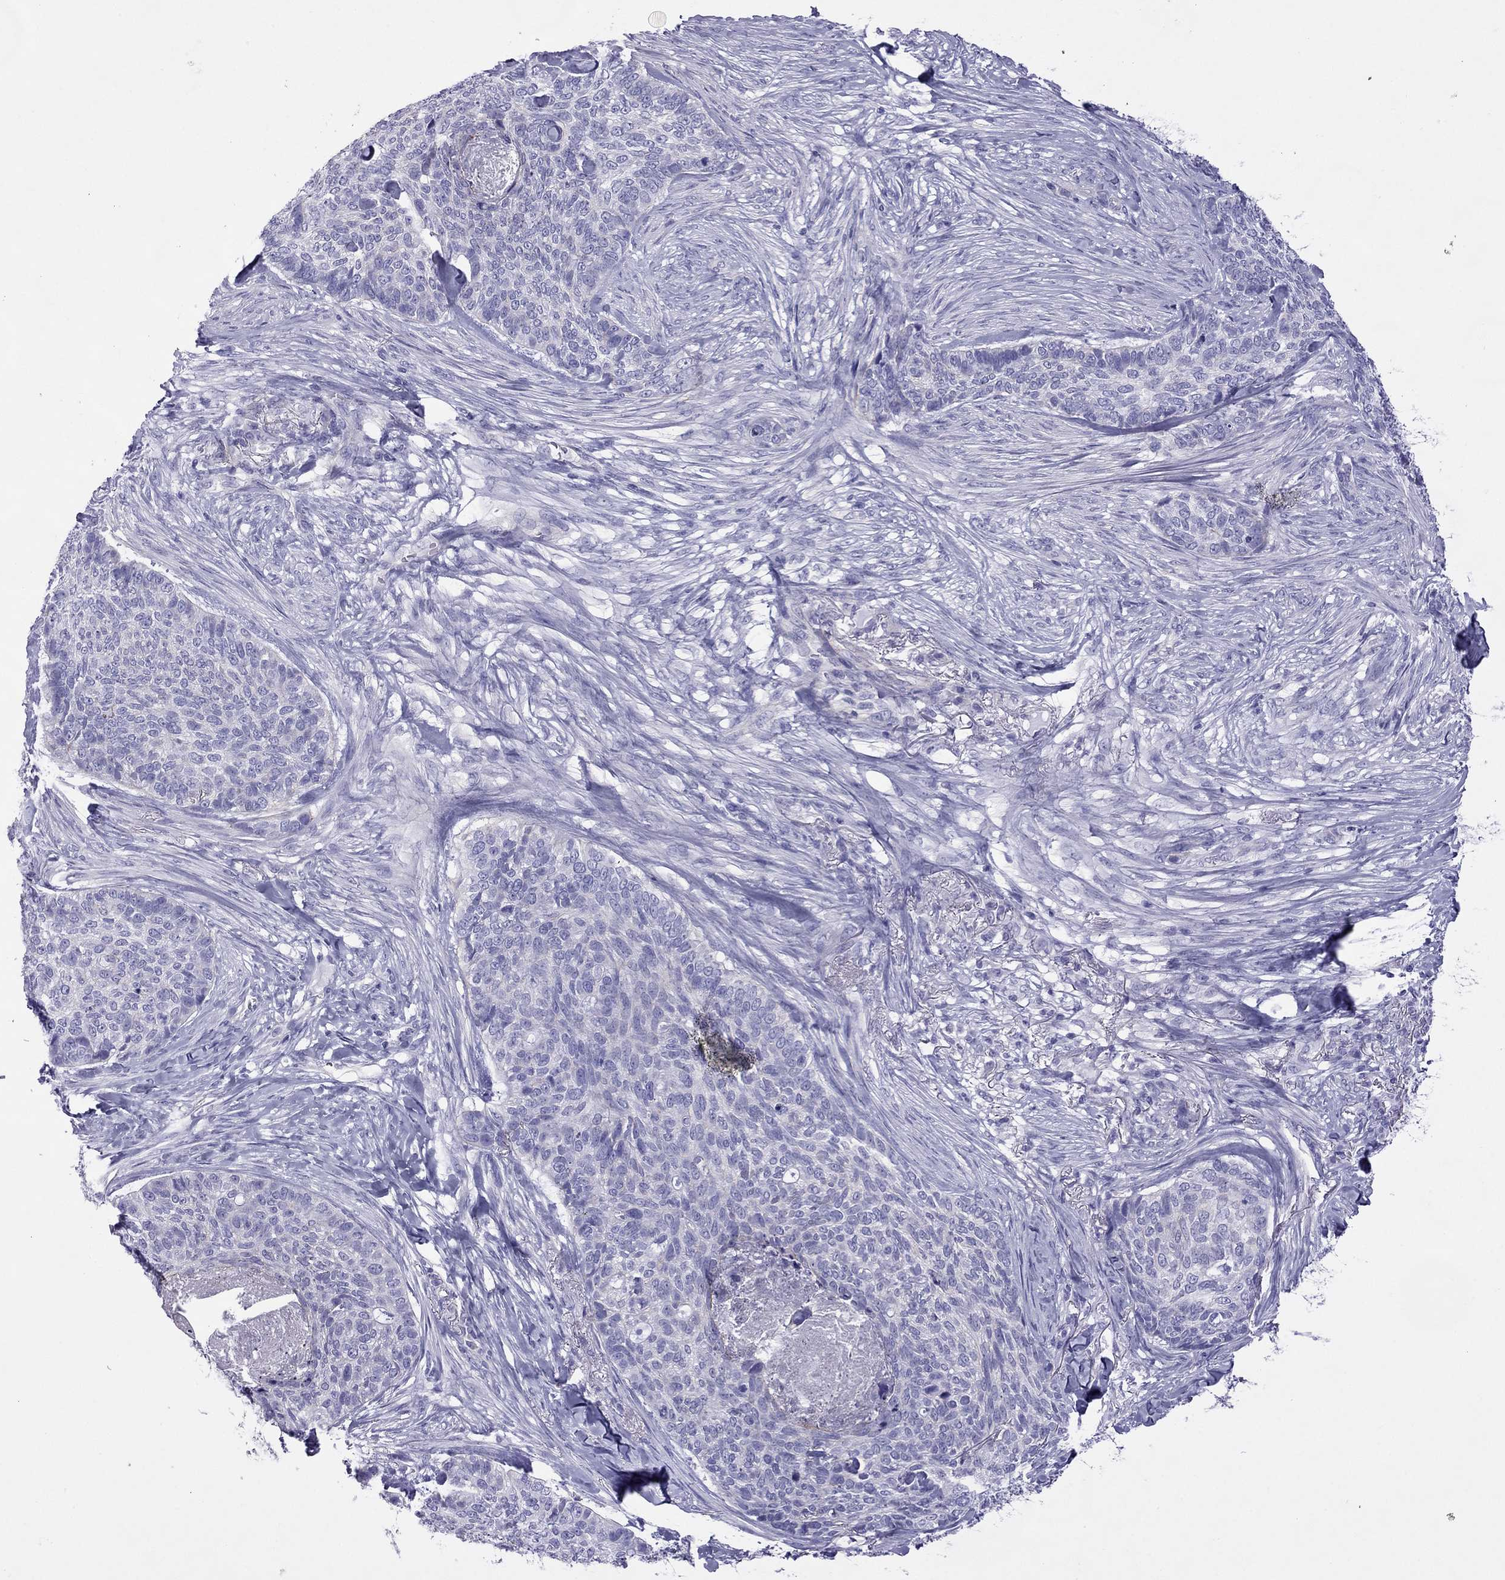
{"staining": {"intensity": "negative", "quantity": "none", "location": "none"}, "tissue": "skin cancer", "cell_type": "Tumor cells", "image_type": "cancer", "snomed": [{"axis": "morphology", "description": "Basal cell carcinoma"}, {"axis": "topography", "description": "Skin"}], "caption": "This is a photomicrograph of immunohistochemistry (IHC) staining of skin cancer (basal cell carcinoma), which shows no positivity in tumor cells.", "gene": "MYL11", "patient": {"sex": "female", "age": 69}}